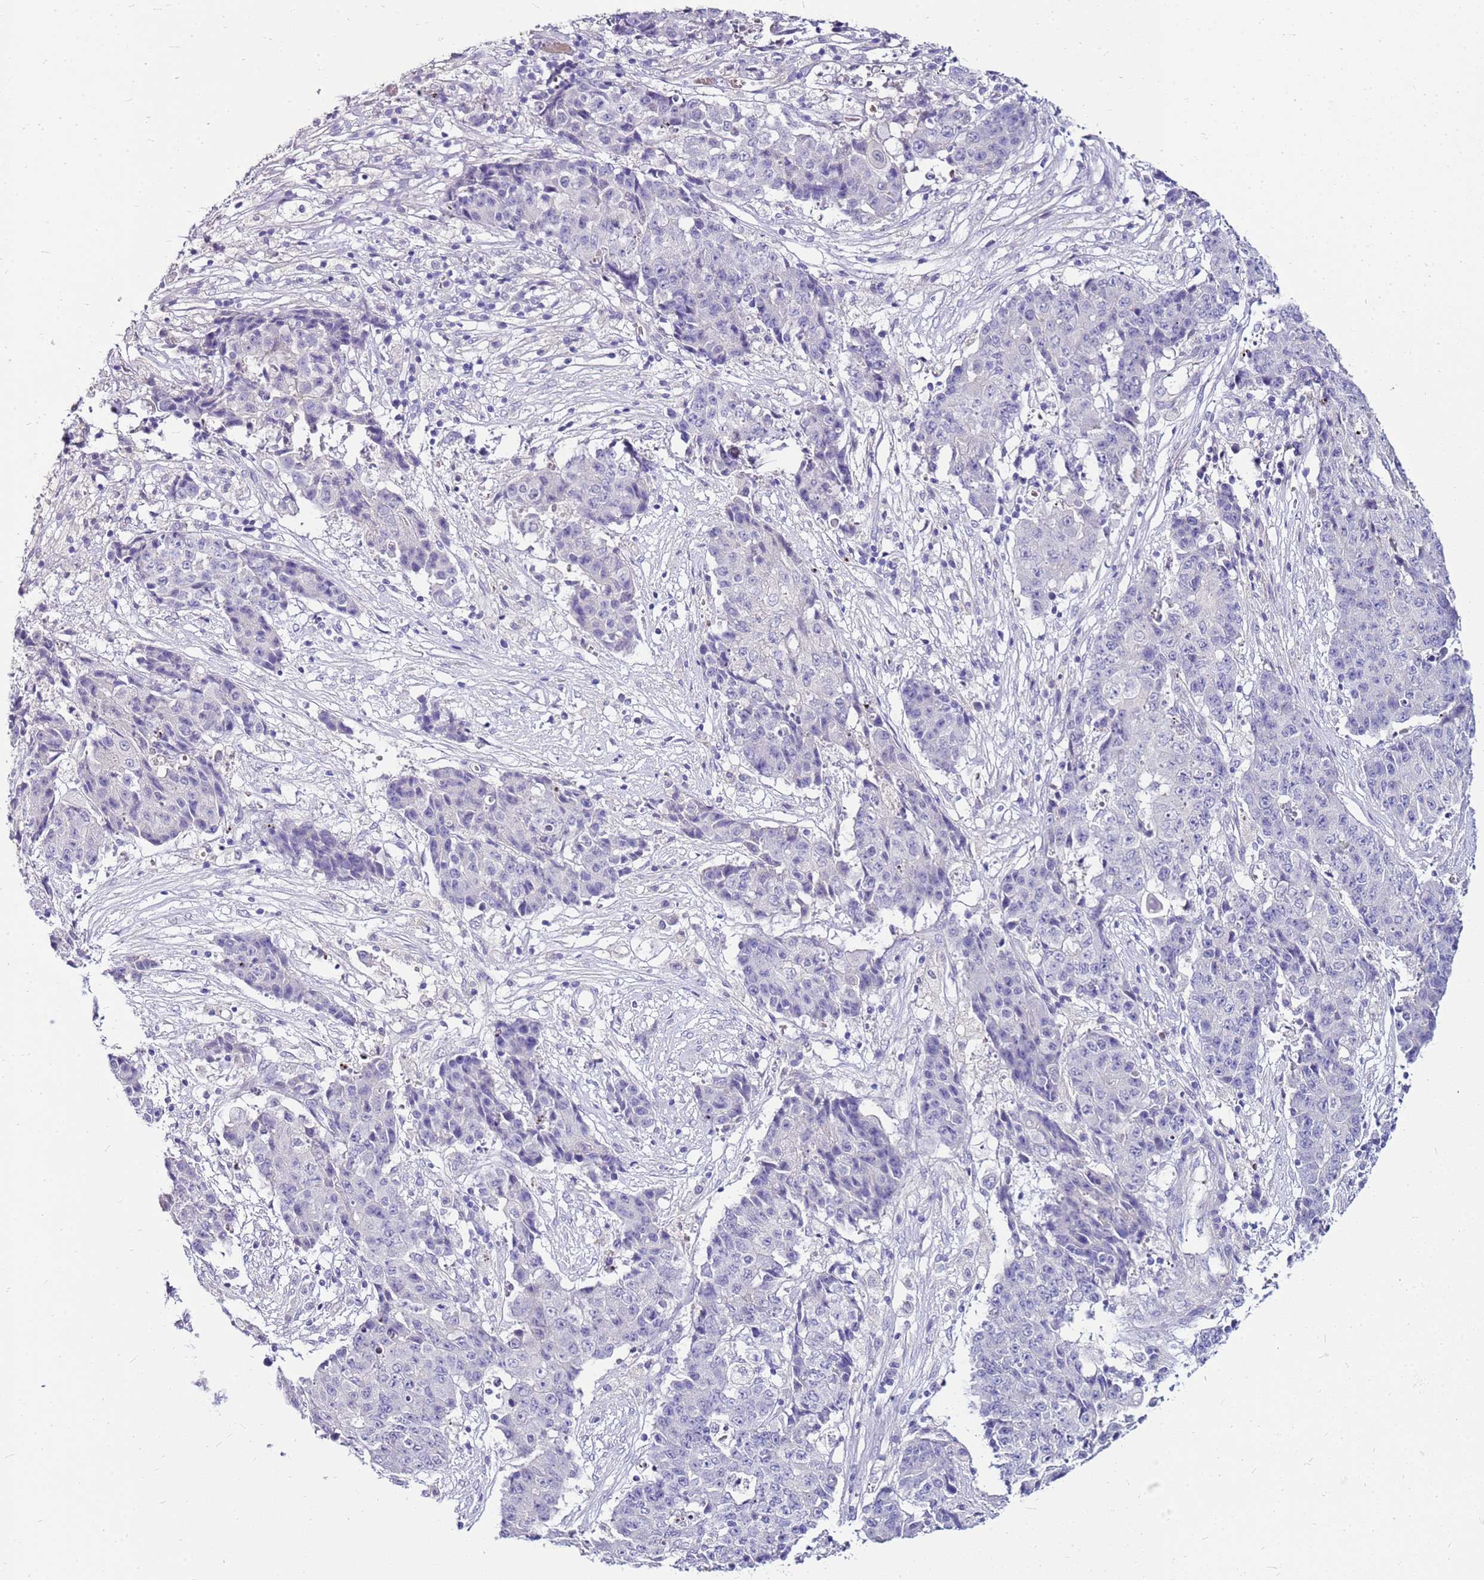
{"staining": {"intensity": "negative", "quantity": "none", "location": "none"}, "tissue": "ovarian cancer", "cell_type": "Tumor cells", "image_type": "cancer", "snomed": [{"axis": "morphology", "description": "Carcinoma, endometroid"}, {"axis": "topography", "description": "Ovary"}], "caption": "Tumor cells are negative for brown protein staining in ovarian cancer.", "gene": "DCDC2B", "patient": {"sex": "female", "age": 42}}